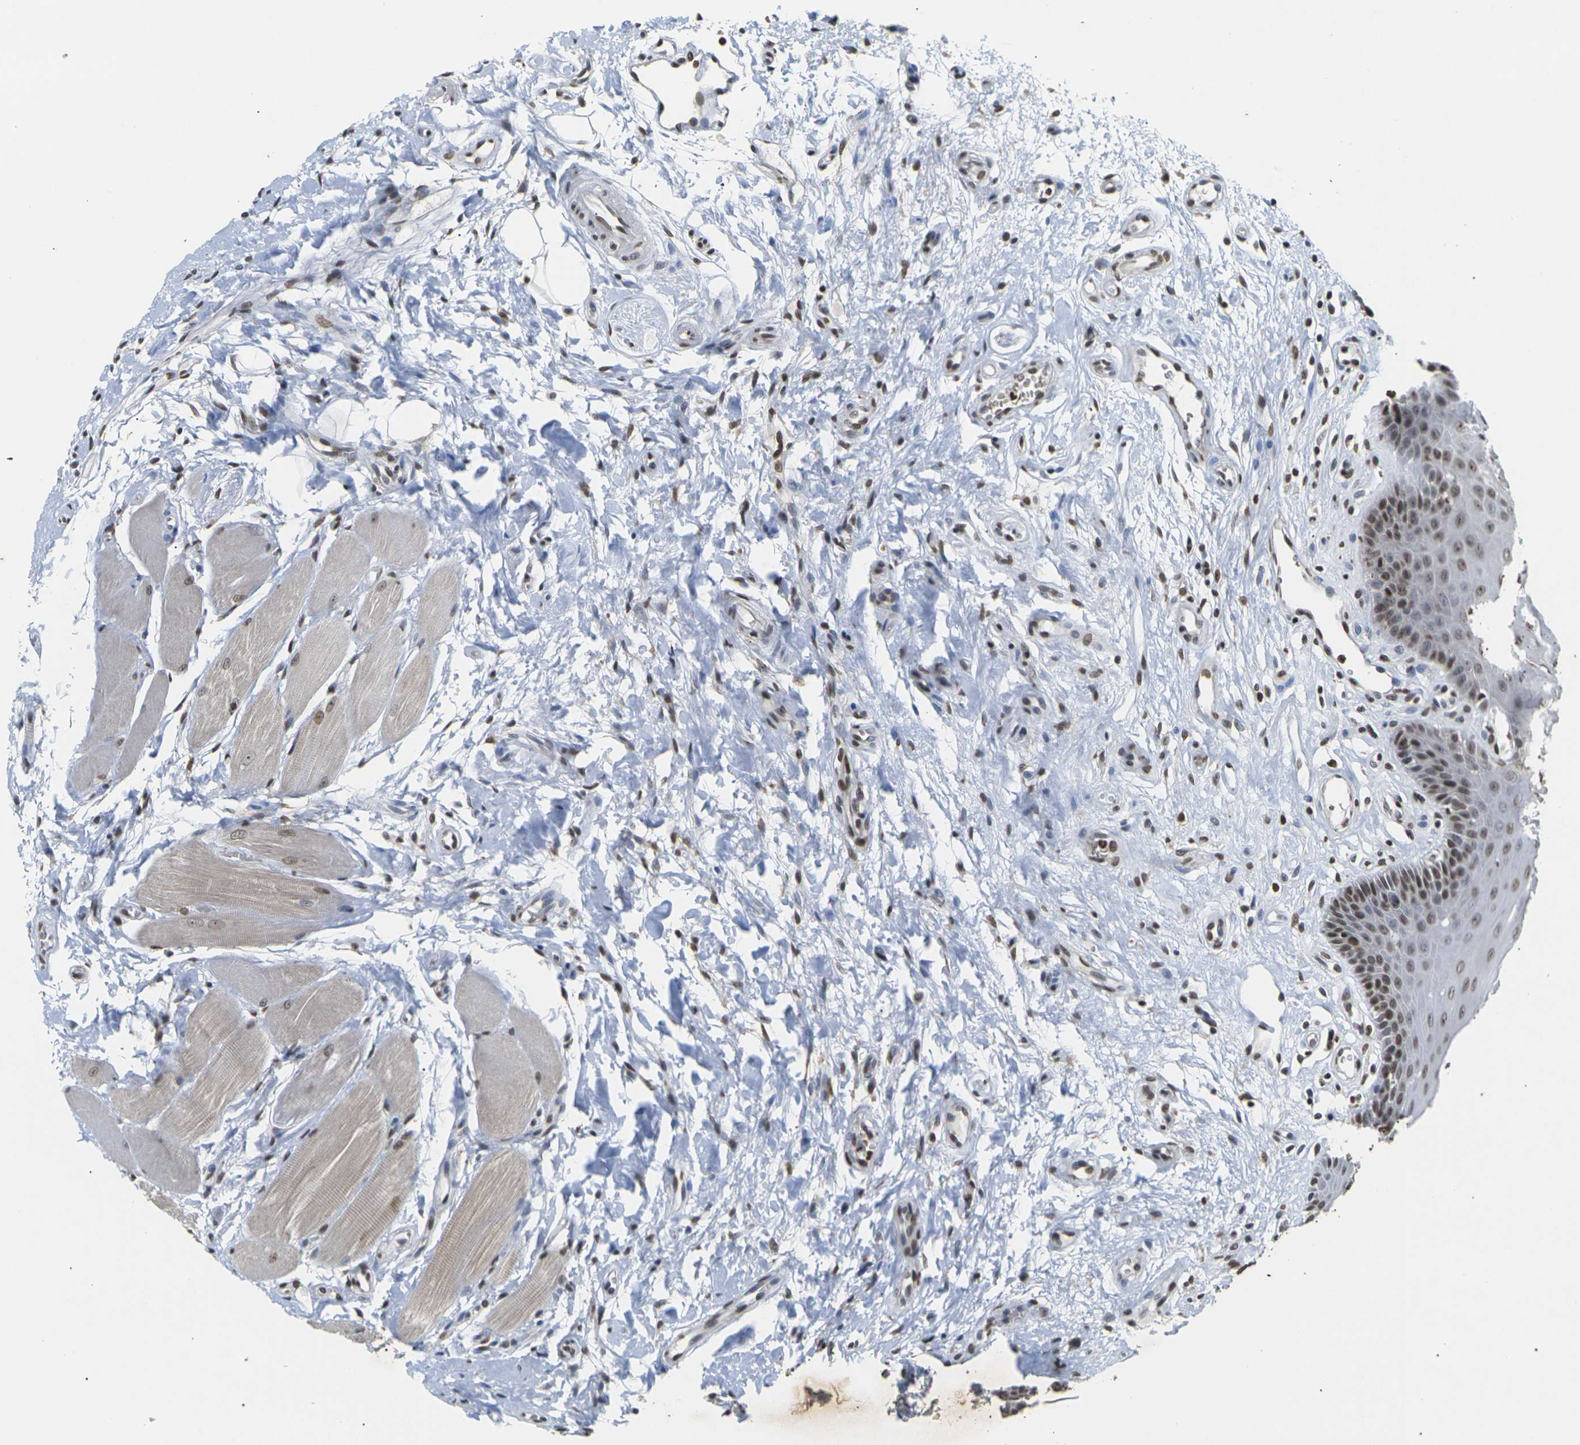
{"staining": {"intensity": "moderate", "quantity": "25%-75%", "location": "nuclear"}, "tissue": "oral mucosa", "cell_type": "Squamous epithelial cells", "image_type": "normal", "snomed": [{"axis": "morphology", "description": "Normal tissue, NOS"}, {"axis": "topography", "description": "Skeletal muscle"}, {"axis": "topography", "description": "Oral tissue"}], "caption": "IHC of benign oral mucosa exhibits medium levels of moderate nuclear staining in approximately 25%-75% of squamous epithelial cells.", "gene": "ETV5", "patient": {"sex": "male", "age": 58}}